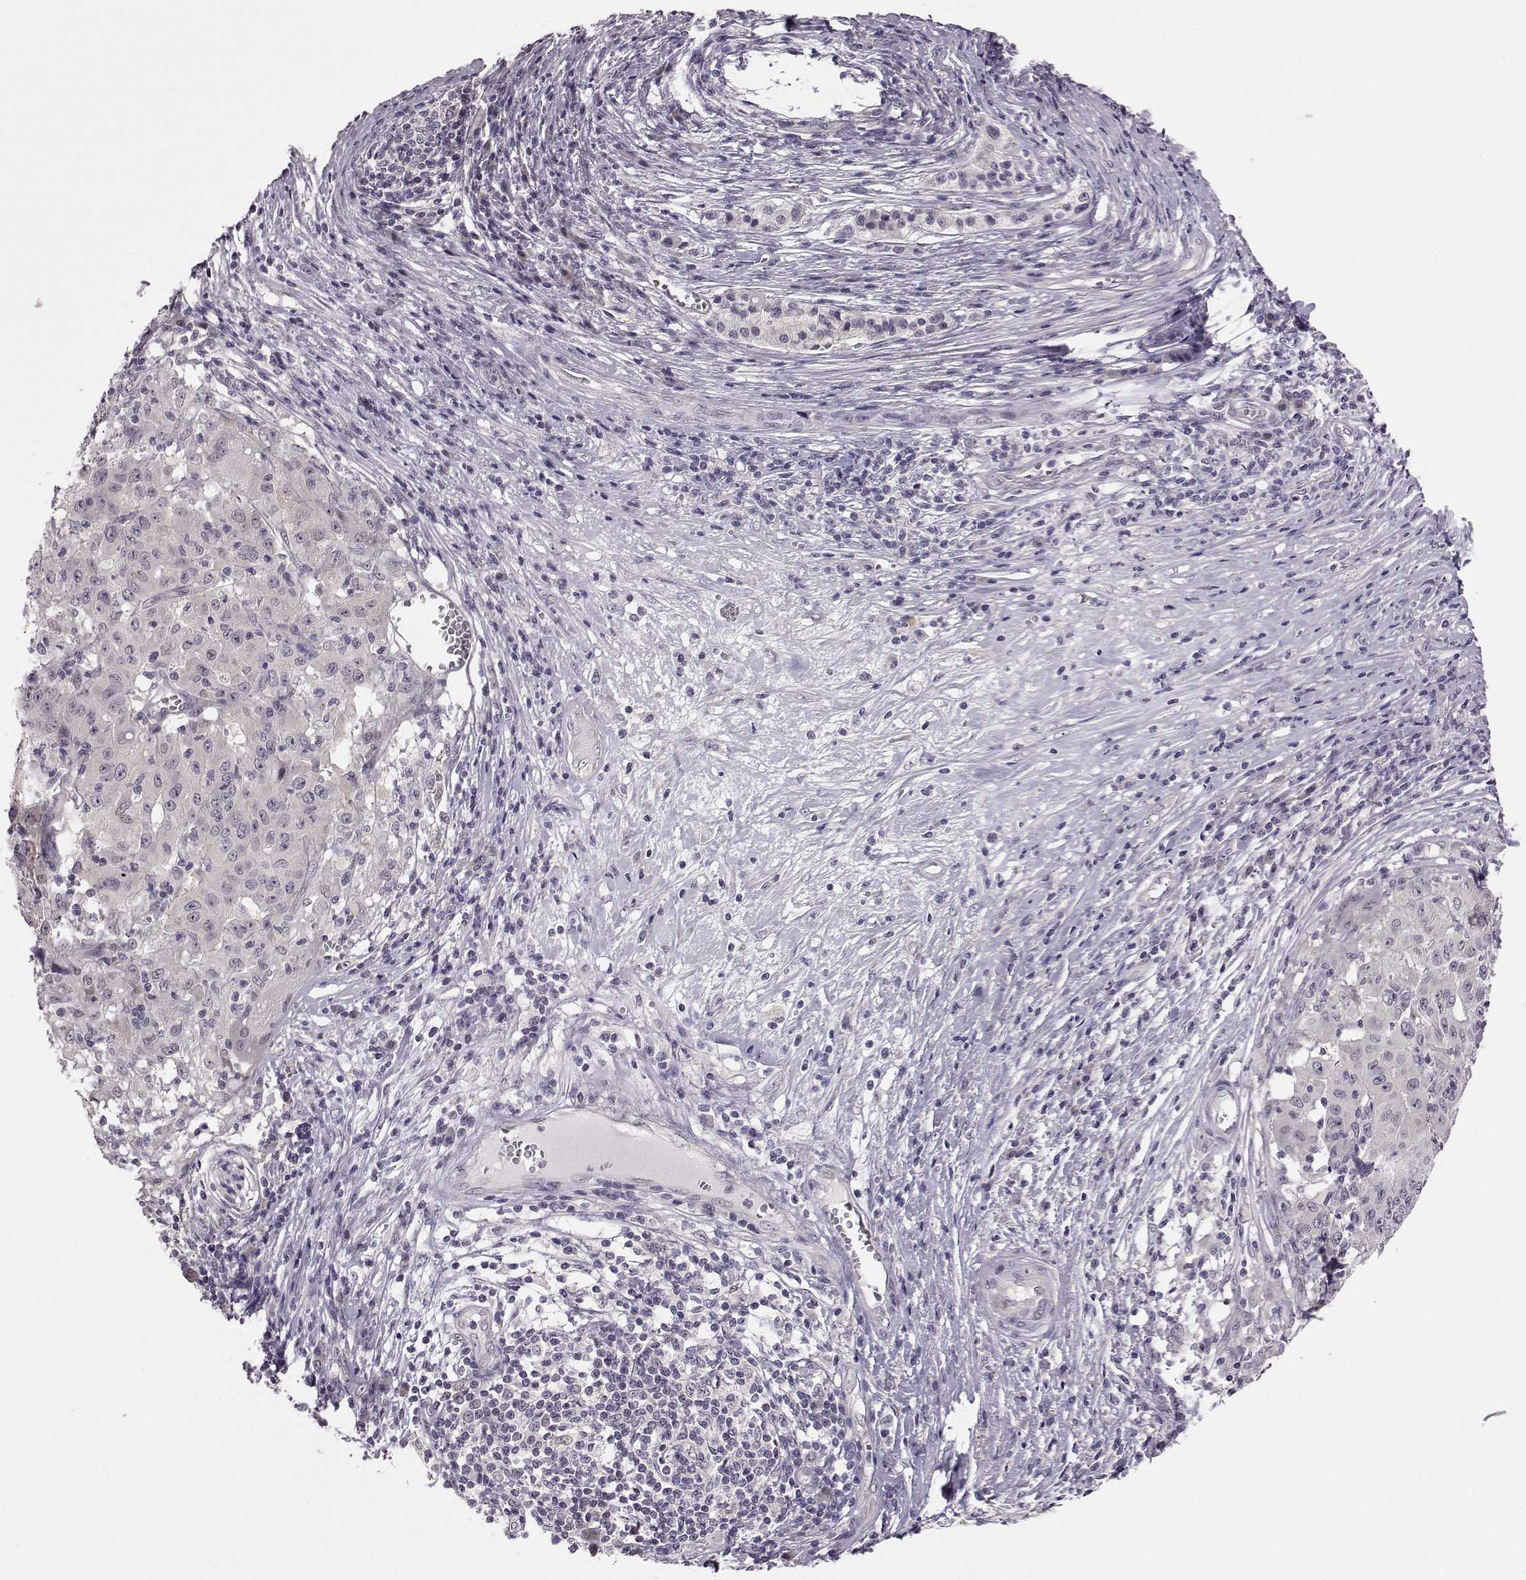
{"staining": {"intensity": "negative", "quantity": "none", "location": "none"}, "tissue": "pancreatic cancer", "cell_type": "Tumor cells", "image_type": "cancer", "snomed": [{"axis": "morphology", "description": "Adenocarcinoma, NOS"}, {"axis": "topography", "description": "Pancreas"}], "caption": "A photomicrograph of pancreatic cancer (adenocarcinoma) stained for a protein exhibits no brown staining in tumor cells.", "gene": "C10orf62", "patient": {"sex": "male", "age": 63}}